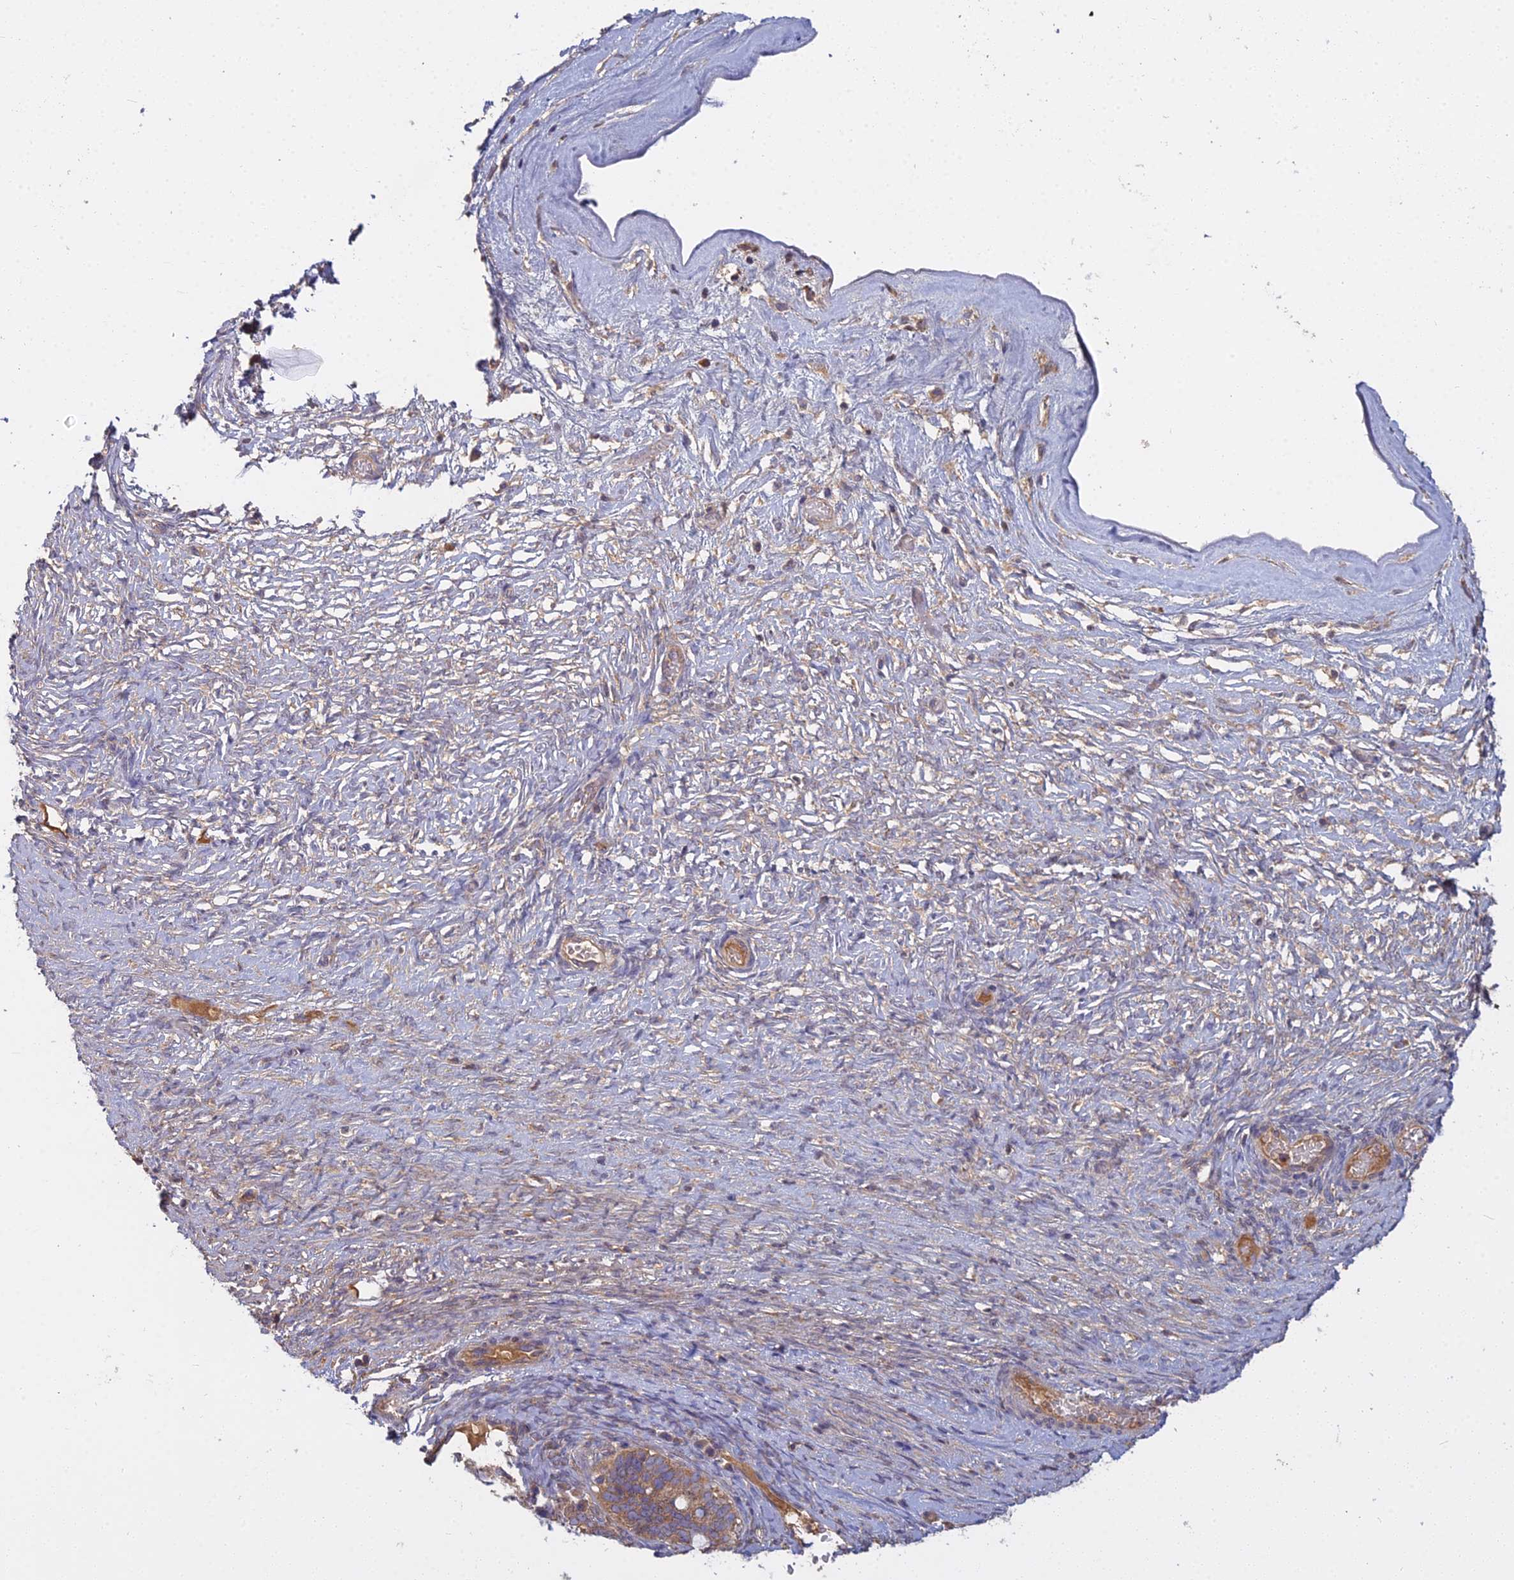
{"staining": {"intensity": "moderate", "quantity": ">75%", "location": "cytoplasmic/membranous"}, "tissue": "ovarian cancer", "cell_type": "Tumor cells", "image_type": "cancer", "snomed": [{"axis": "morphology", "description": "Cystadenocarcinoma, serous, NOS"}, {"axis": "topography", "description": "Ovary"}], "caption": "Tumor cells display moderate cytoplasmic/membranous expression in about >75% of cells in serous cystadenocarcinoma (ovarian). (brown staining indicates protein expression, while blue staining denotes nuclei).", "gene": "CCDC167", "patient": {"sex": "female", "age": 56}}